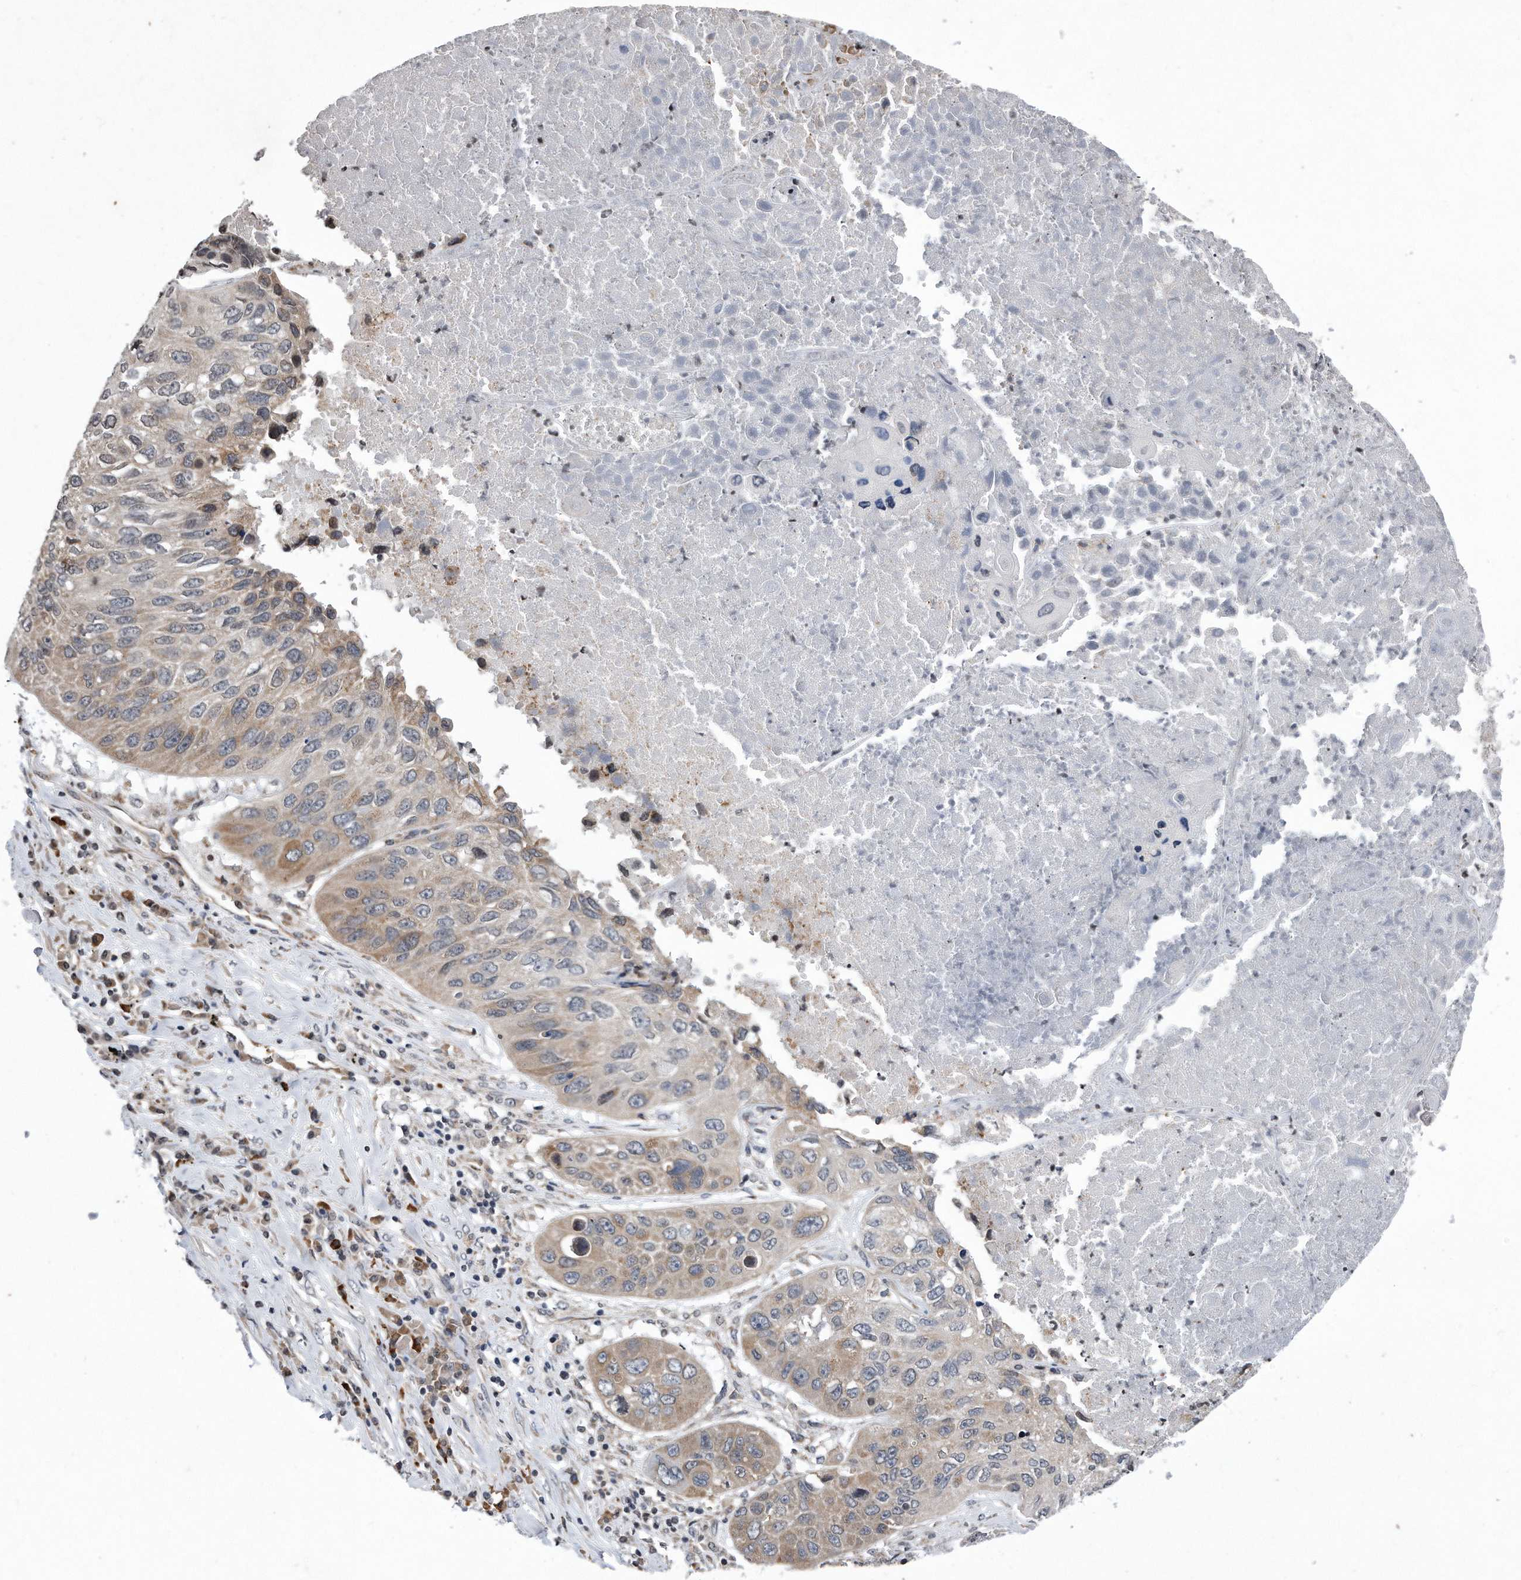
{"staining": {"intensity": "weak", "quantity": "25%-75%", "location": "cytoplasmic/membranous"}, "tissue": "lung cancer", "cell_type": "Tumor cells", "image_type": "cancer", "snomed": [{"axis": "morphology", "description": "Squamous cell carcinoma, NOS"}, {"axis": "topography", "description": "Lung"}], "caption": "Brown immunohistochemical staining in human lung squamous cell carcinoma reveals weak cytoplasmic/membranous positivity in about 25%-75% of tumor cells. Using DAB (3,3'-diaminobenzidine) (brown) and hematoxylin (blue) stains, captured at high magnification using brightfield microscopy.", "gene": "DAB1", "patient": {"sex": "male", "age": 61}}